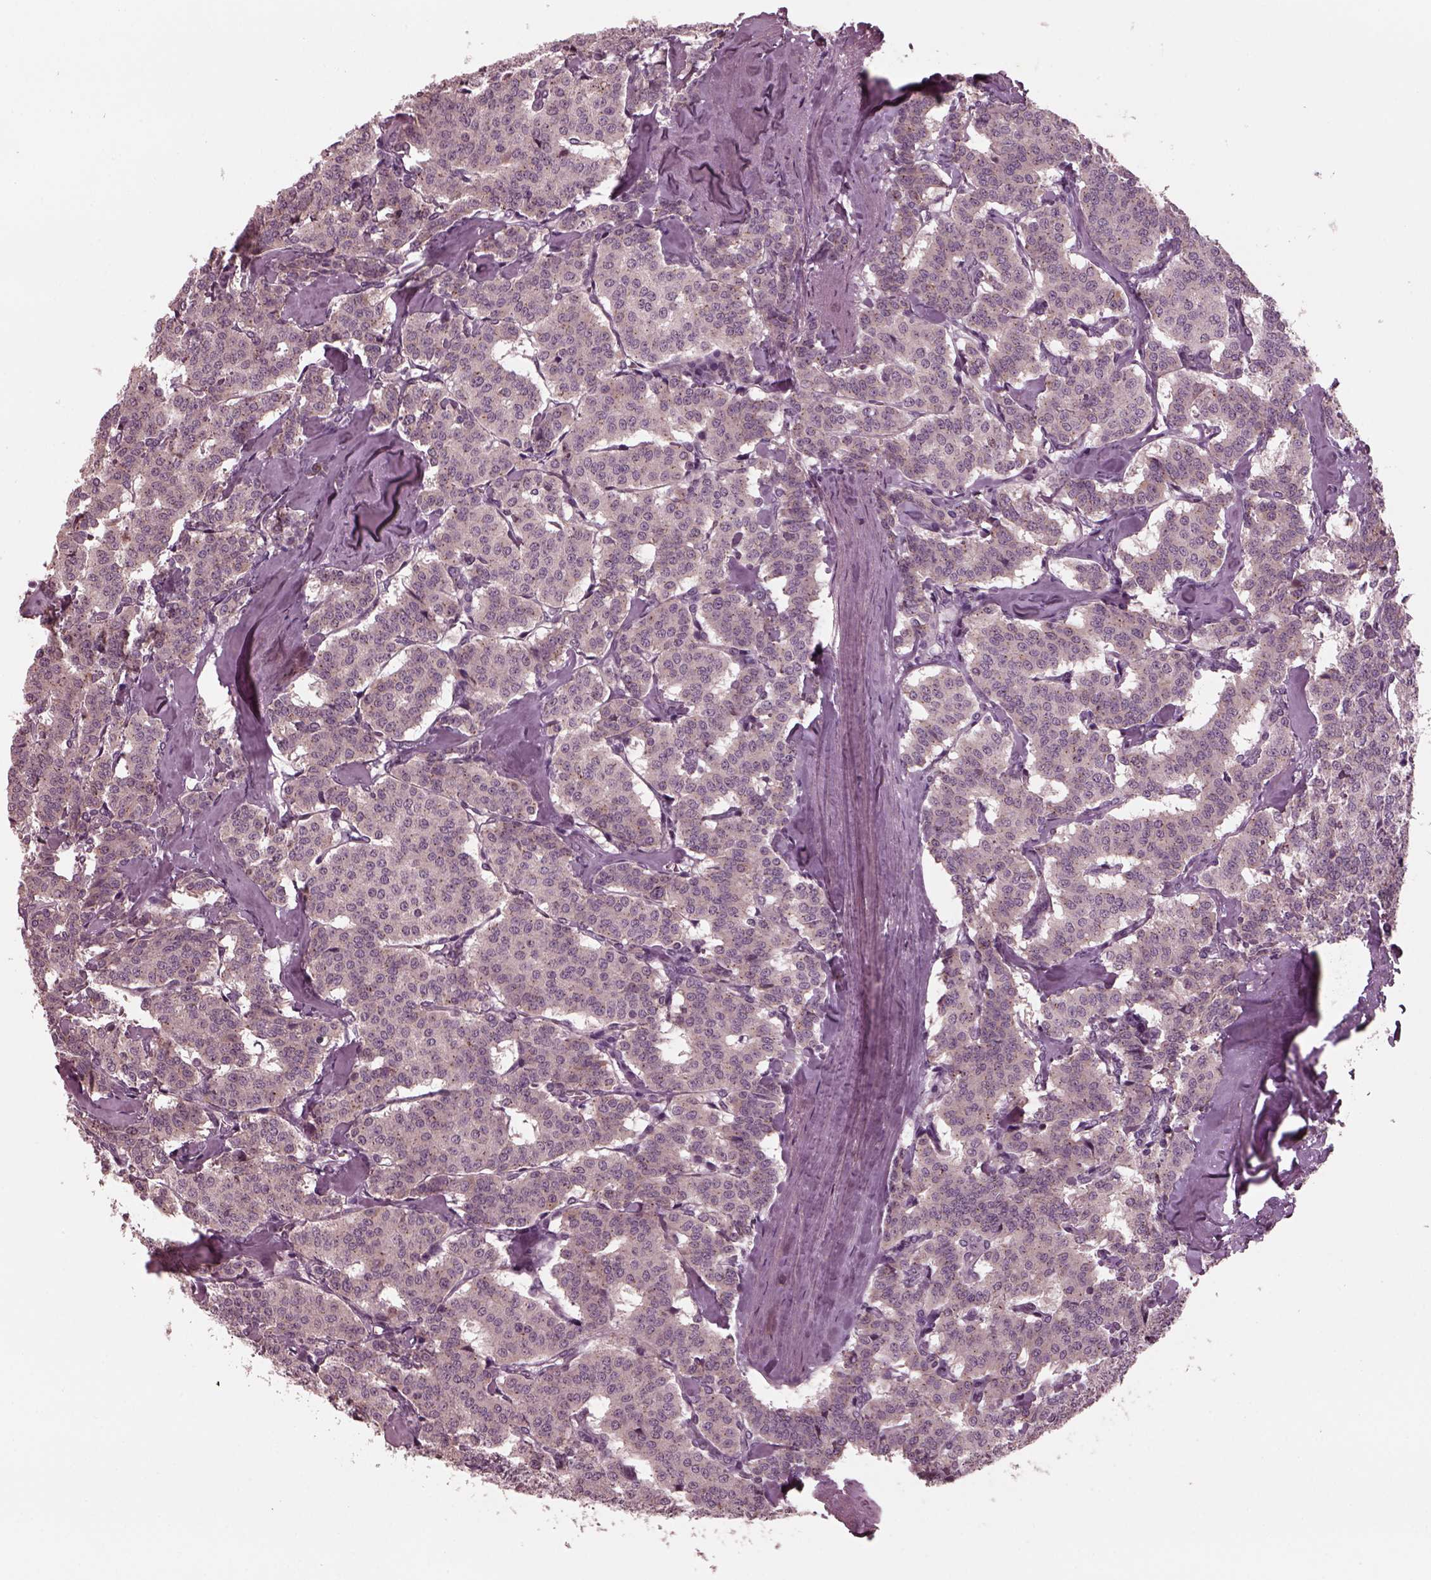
{"staining": {"intensity": "weak", "quantity": "<25%", "location": "cytoplasmic/membranous"}, "tissue": "carcinoid", "cell_type": "Tumor cells", "image_type": "cancer", "snomed": [{"axis": "morphology", "description": "Carcinoid, malignant, NOS"}, {"axis": "topography", "description": "Lung"}], "caption": "Protein analysis of carcinoid (malignant) reveals no significant positivity in tumor cells.", "gene": "SAXO1", "patient": {"sex": "female", "age": 46}}